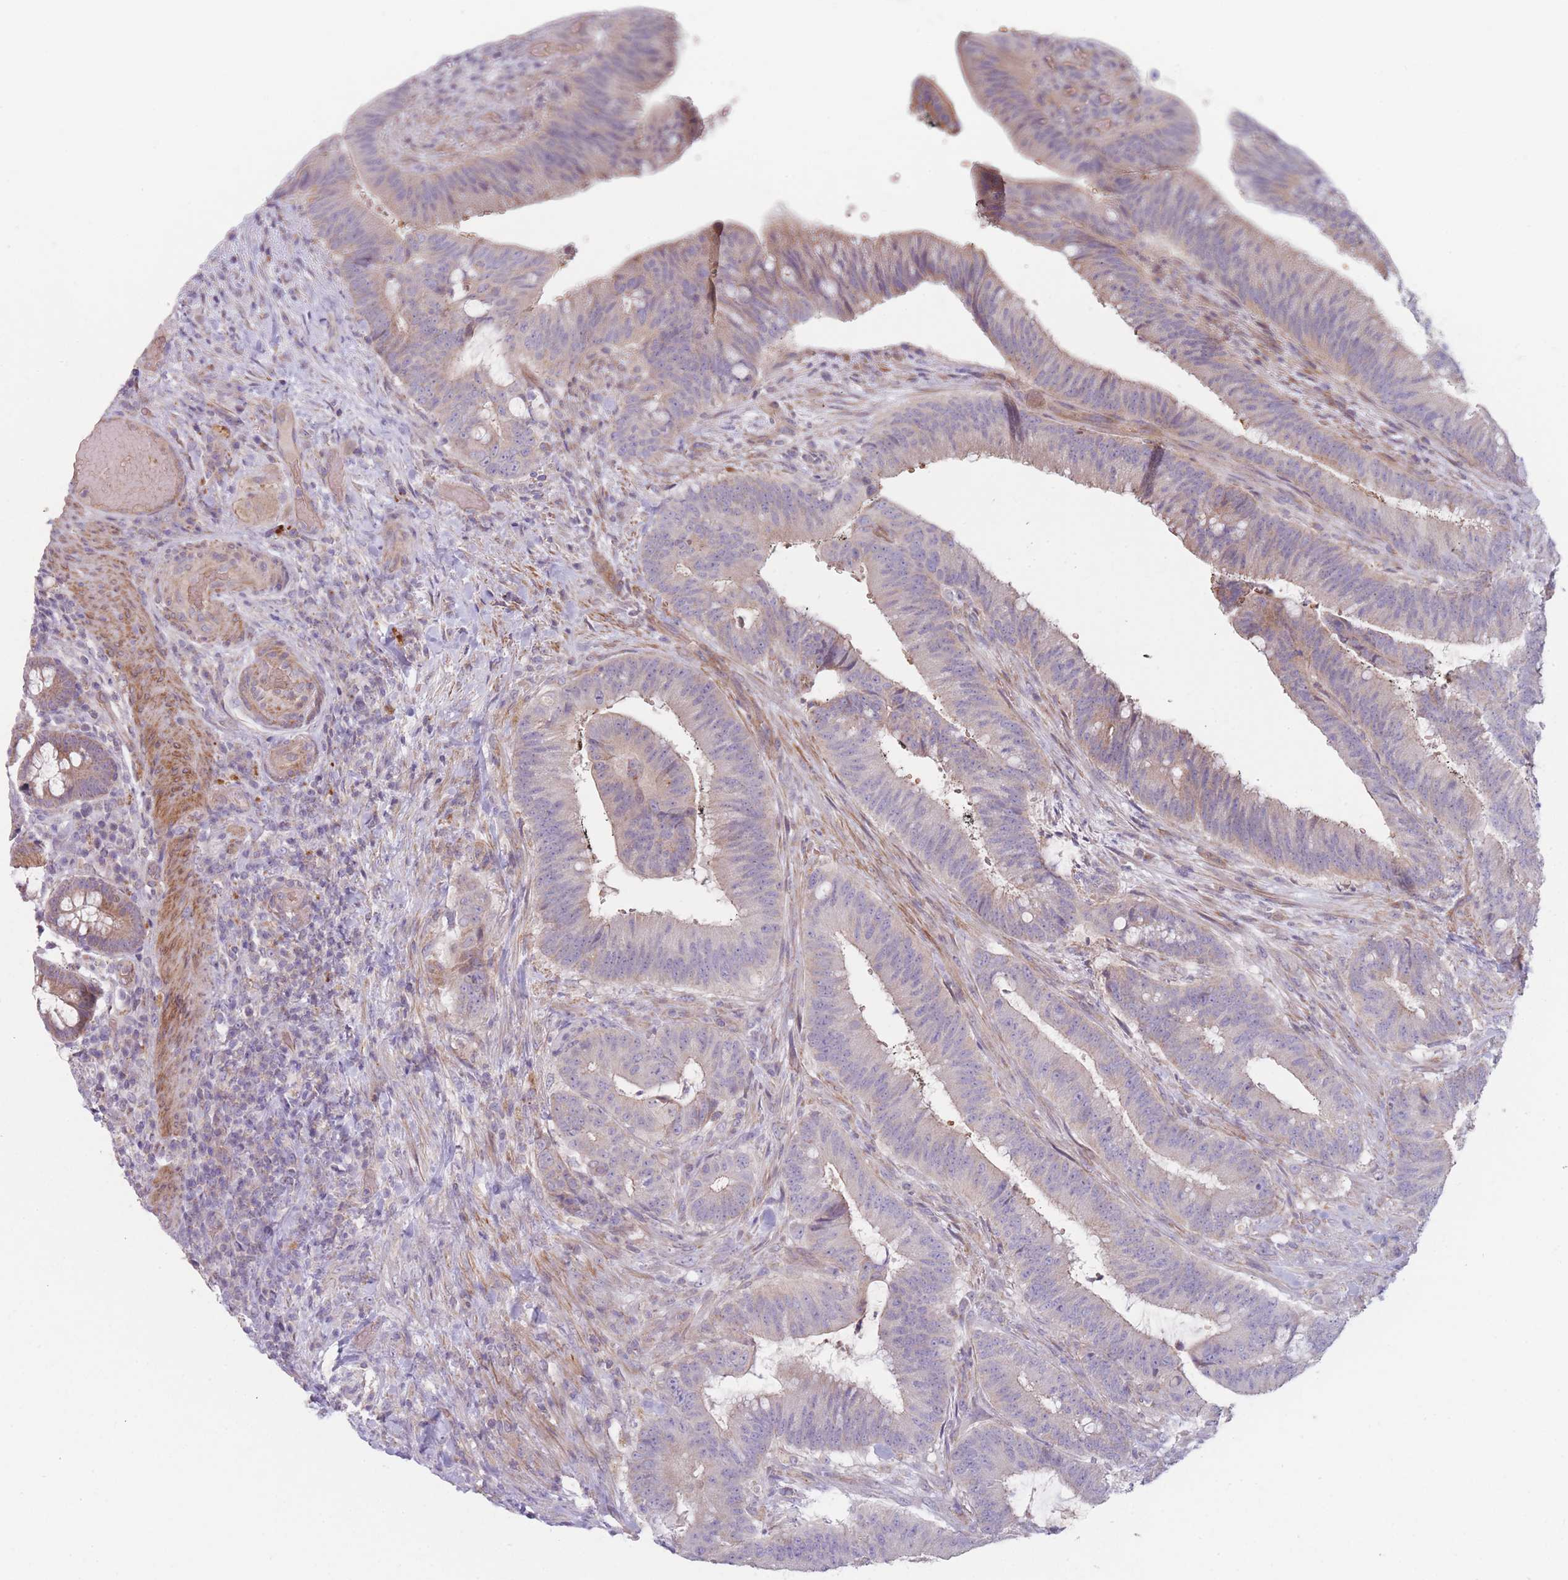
{"staining": {"intensity": "negative", "quantity": "none", "location": "none"}, "tissue": "colorectal cancer", "cell_type": "Tumor cells", "image_type": "cancer", "snomed": [{"axis": "morphology", "description": "Adenocarcinoma, NOS"}, {"axis": "topography", "description": "Colon"}], "caption": "Protein analysis of colorectal cancer (adenocarcinoma) reveals no significant staining in tumor cells.", "gene": "SMPD4", "patient": {"sex": "female", "age": 43}}